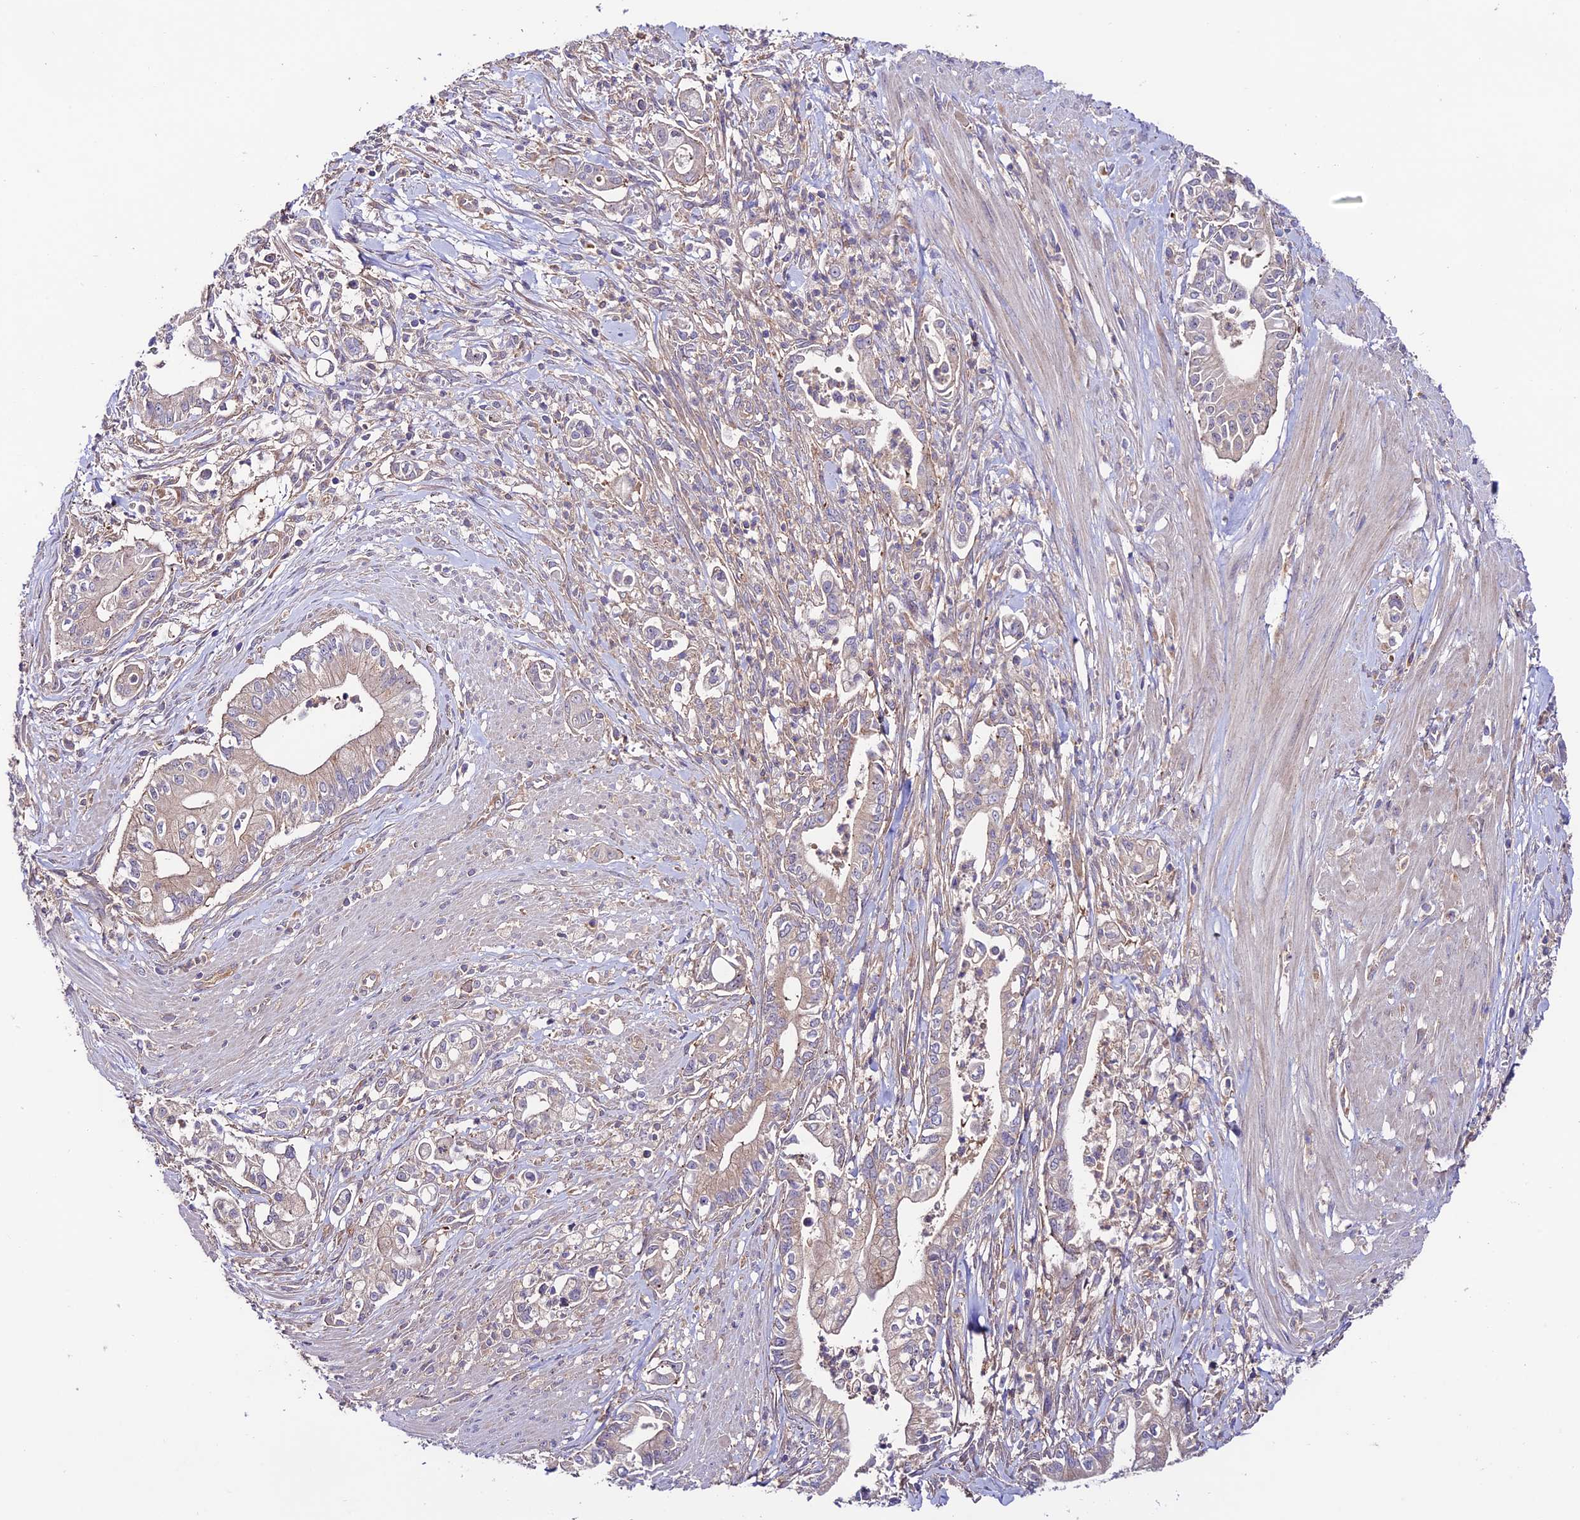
{"staining": {"intensity": "weak", "quantity": "<25%", "location": "cytoplasmic/membranous"}, "tissue": "pancreatic cancer", "cell_type": "Tumor cells", "image_type": "cancer", "snomed": [{"axis": "morphology", "description": "Adenocarcinoma, NOS"}, {"axis": "topography", "description": "Pancreas"}], "caption": "High power microscopy histopathology image of an IHC photomicrograph of pancreatic cancer (adenocarcinoma), revealing no significant expression in tumor cells.", "gene": "BRME1", "patient": {"sex": "male", "age": 78}}